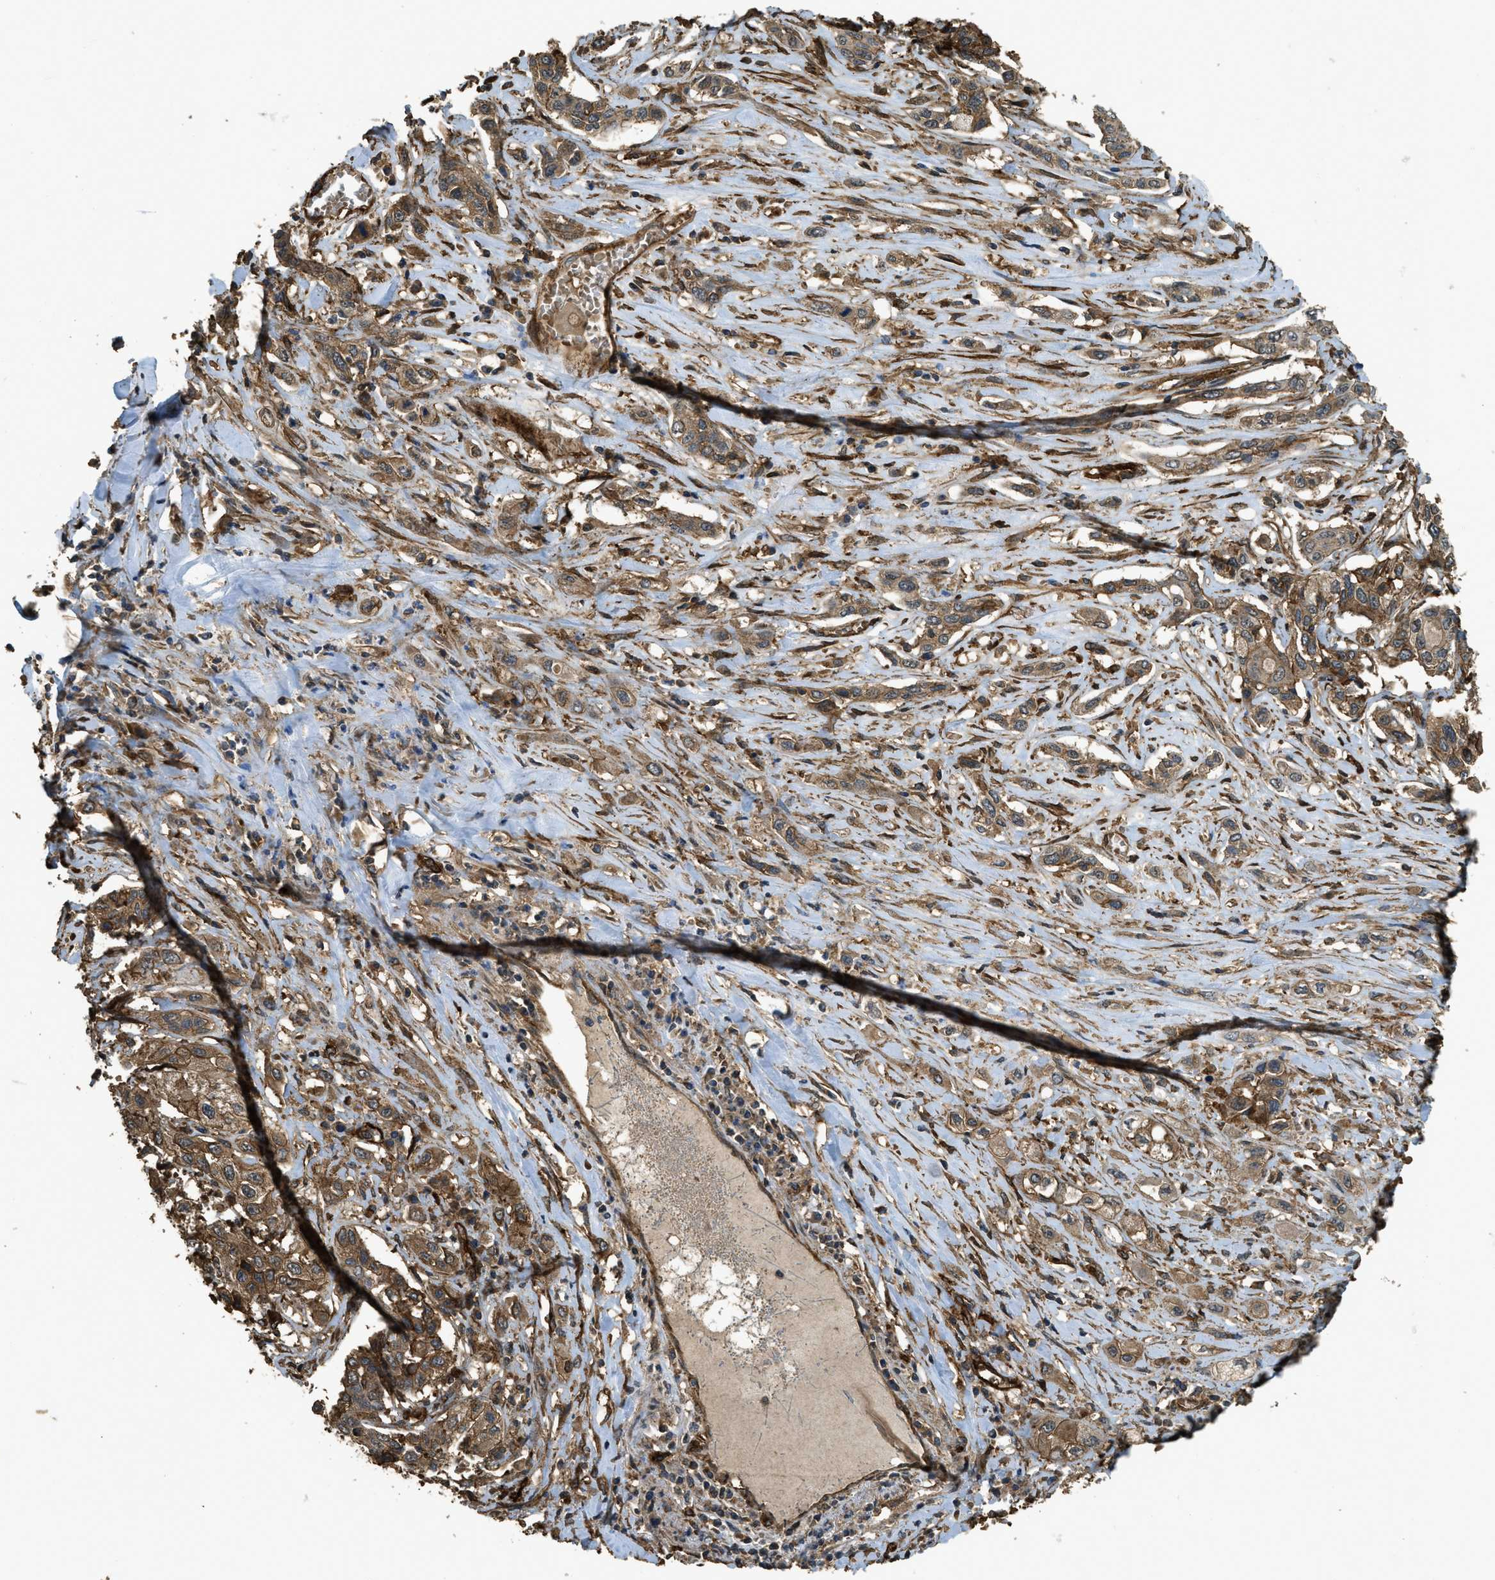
{"staining": {"intensity": "moderate", "quantity": ">75%", "location": "cytoplasmic/membranous"}, "tissue": "lung cancer", "cell_type": "Tumor cells", "image_type": "cancer", "snomed": [{"axis": "morphology", "description": "Squamous cell carcinoma, NOS"}, {"axis": "topography", "description": "Lung"}], "caption": "Immunohistochemical staining of human lung cancer (squamous cell carcinoma) demonstrates medium levels of moderate cytoplasmic/membranous positivity in about >75% of tumor cells. (DAB (3,3'-diaminobenzidine) IHC, brown staining for protein, blue staining for nuclei).", "gene": "CD276", "patient": {"sex": "male", "age": 71}}